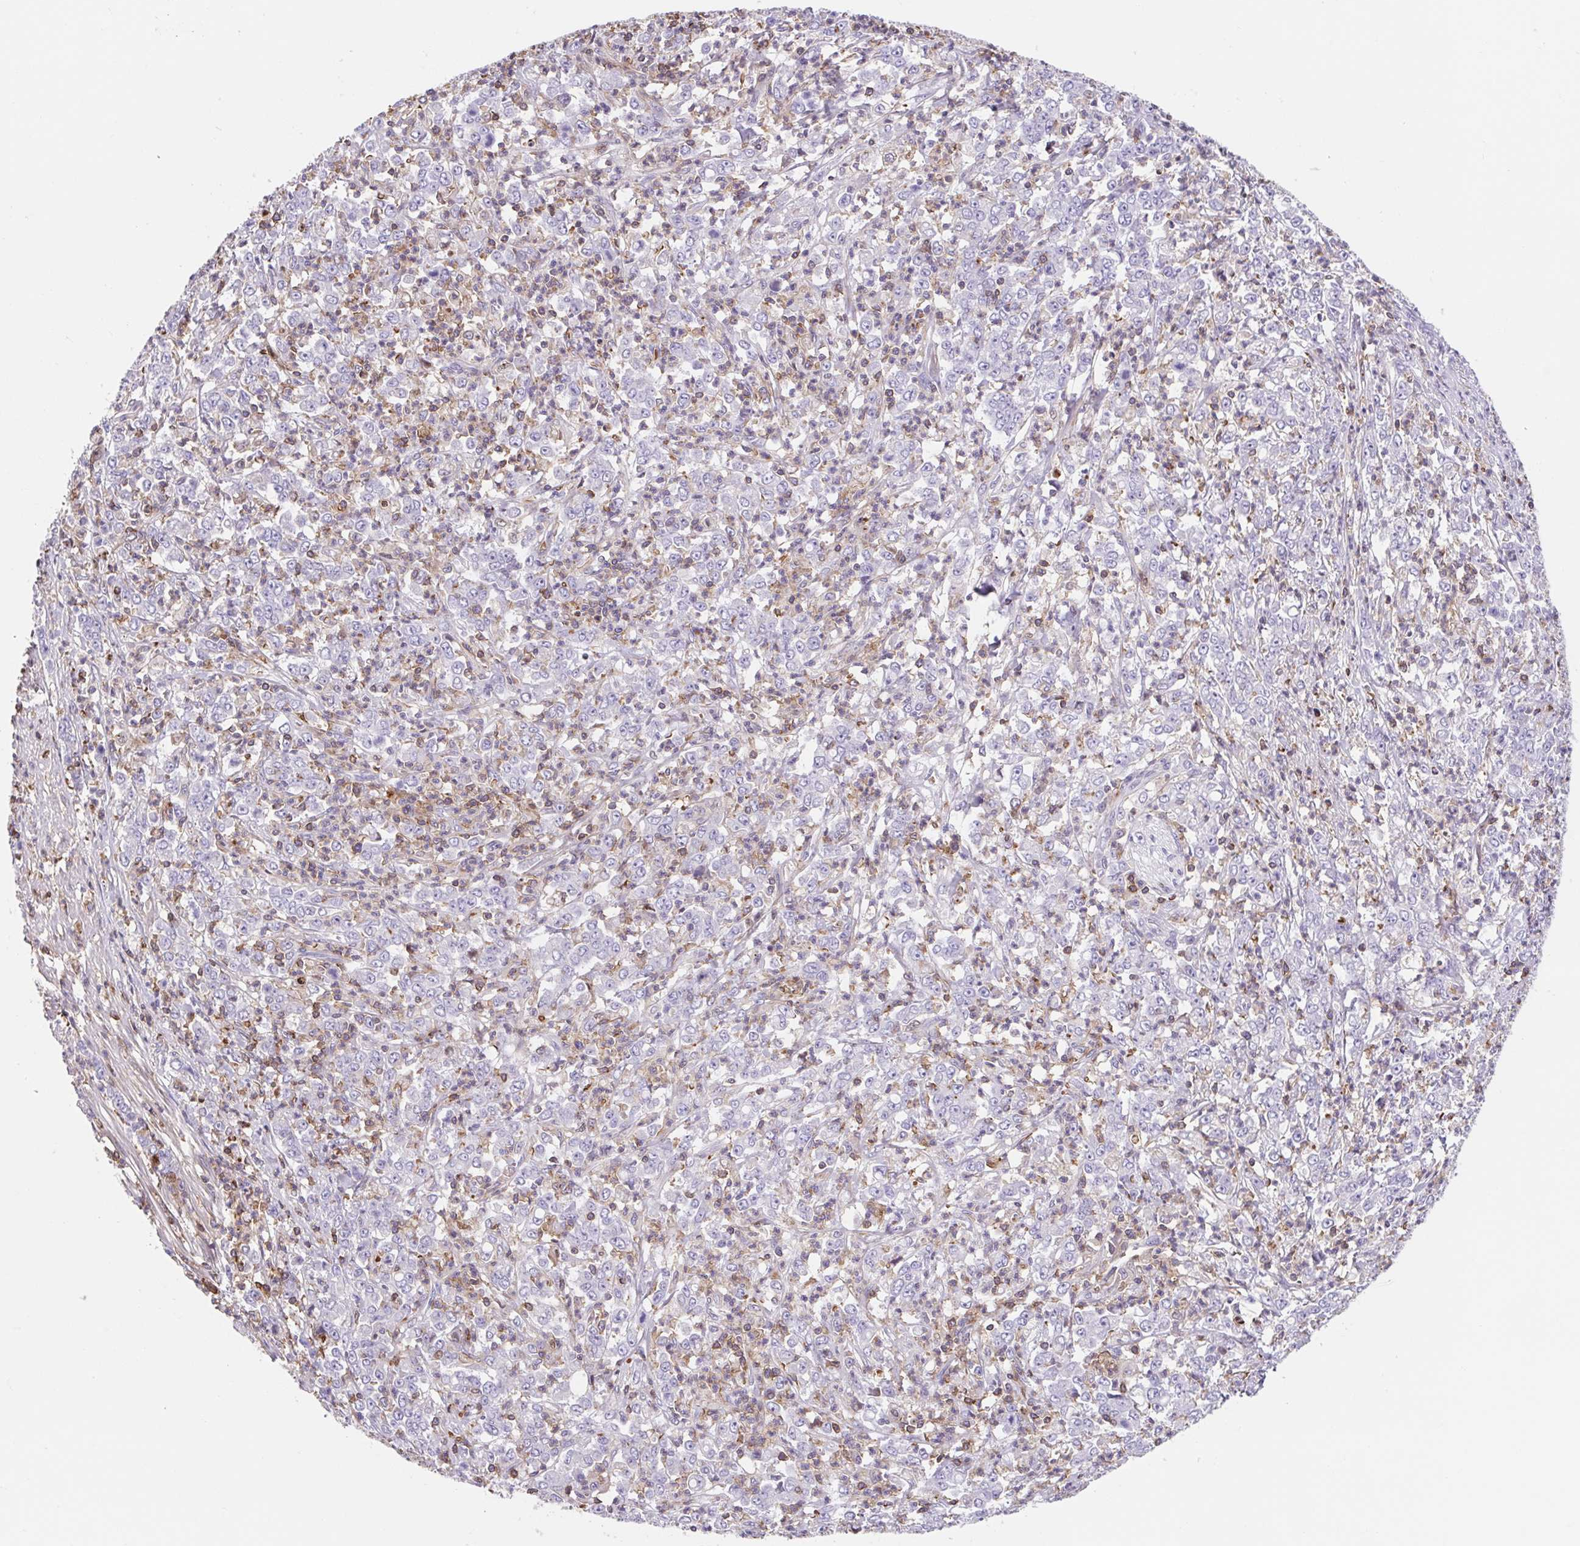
{"staining": {"intensity": "negative", "quantity": "none", "location": "none"}, "tissue": "stomach cancer", "cell_type": "Tumor cells", "image_type": "cancer", "snomed": [{"axis": "morphology", "description": "Adenocarcinoma, NOS"}, {"axis": "topography", "description": "Stomach, lower"}], "caption": "Immunohistochemistry (IHC) histopathology image of stomach adenocarcinoma stained for a protein (brown), which reveals no staining in tumor cells. (Stains: DAB immunohistochemistry (IHC) with hematoxylin counter stain, Microscopy: brightfield microscopy at high magnification).", "gene": "TPRG1", "patient": {"sex": "female", "age": 71}}